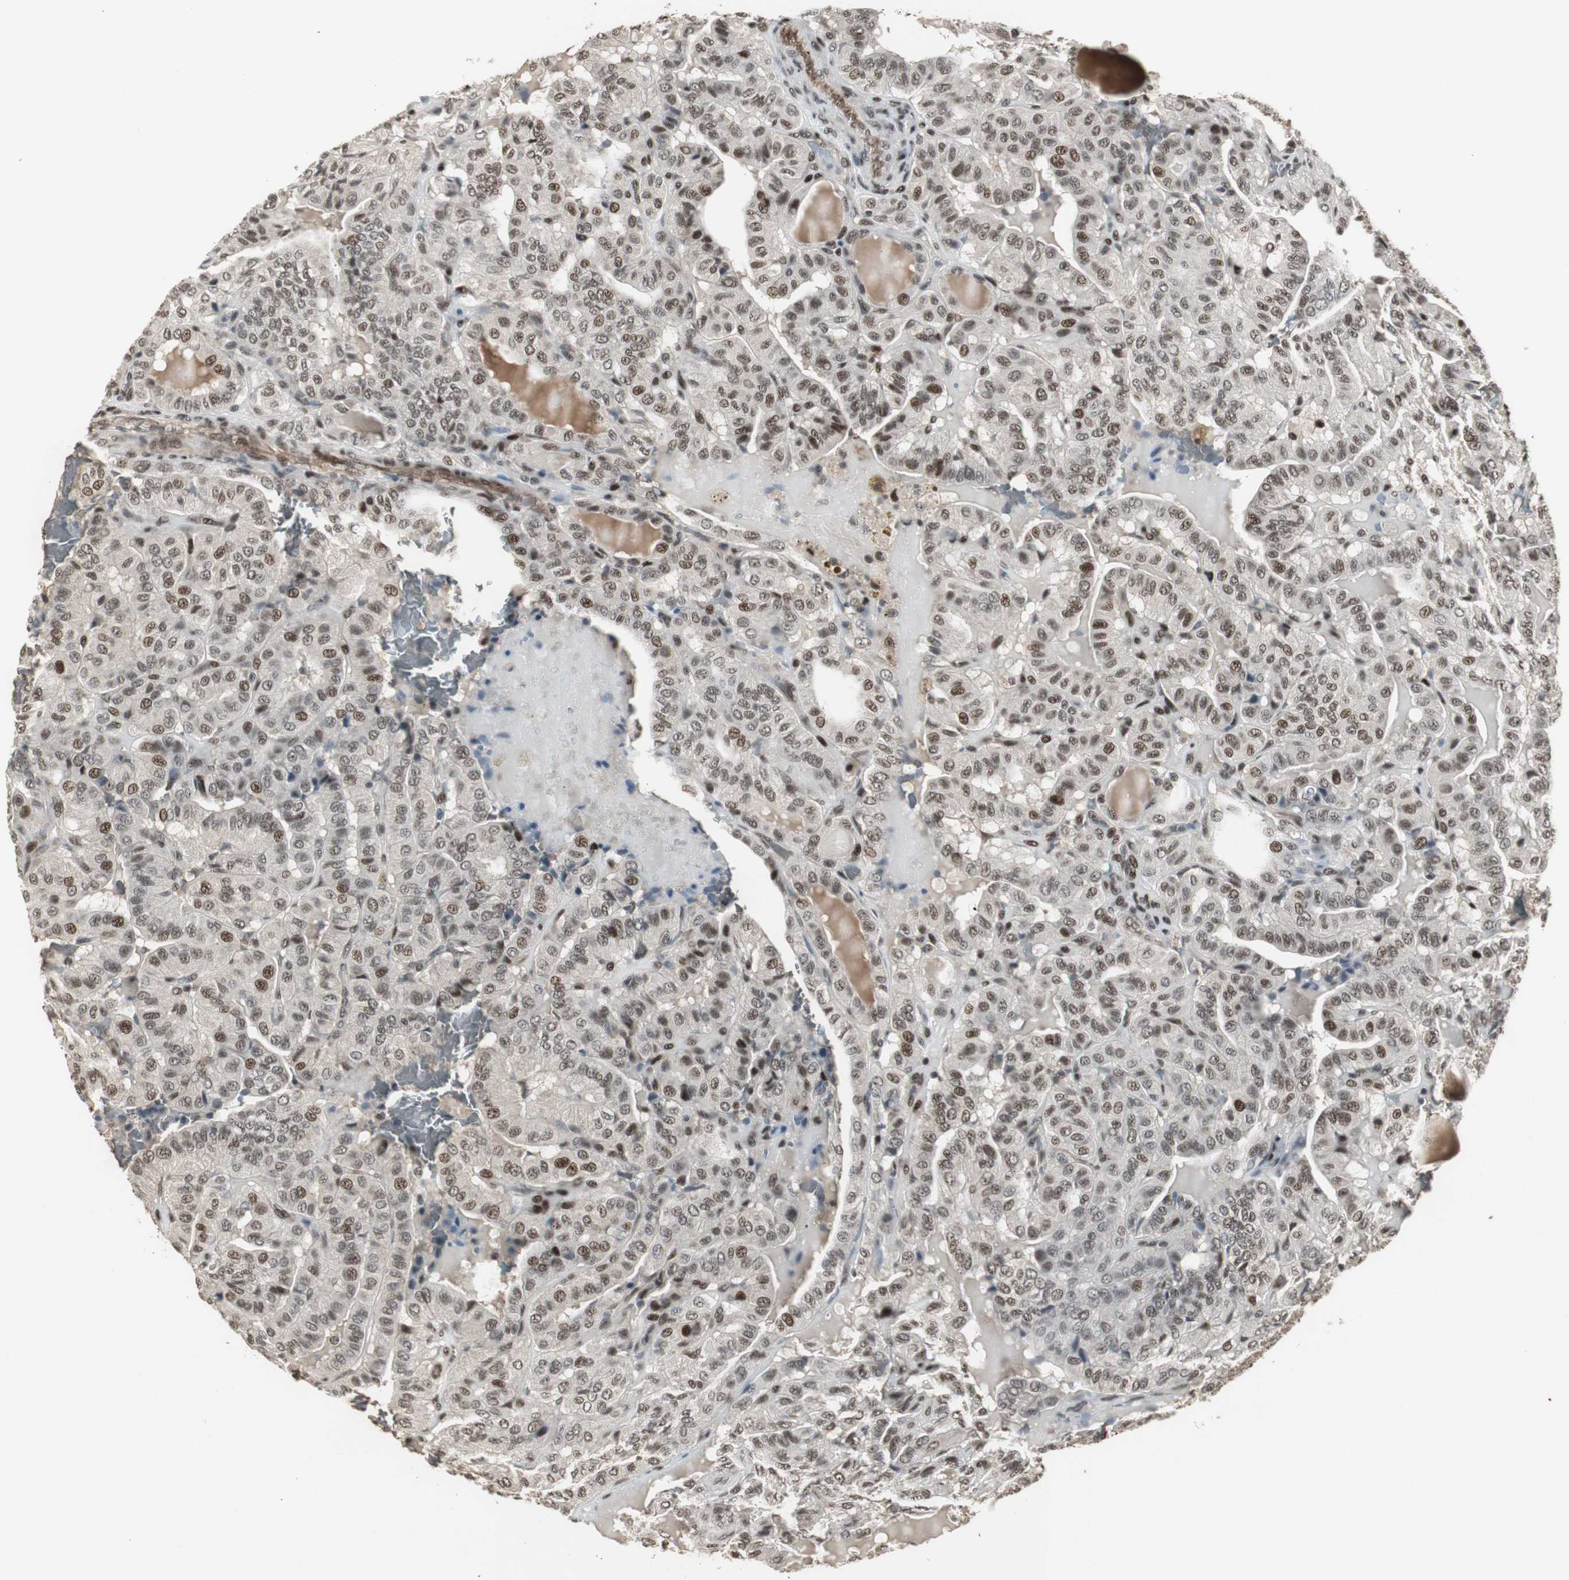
{"staining": {"intensity": "moderate", "quantity": ">75%", "location": "nuclear"}, "tissue": "thyroid cancer", "cell_type": "Tumor cells", "image_type": "cancer", "snomed": [{"axis": "morphology", "description": "Papillary adenocarcinoma, NOS"}, {"axis": "topography", "description": "Thyroid gland"}], "caption": "A histopathology image of thyroid cancer stained for a protein reveals moderate nuclear brown staining in tumor cells. (IHC, brightfield microscopy, high magnification).", "gene": "TAF5", "patient": {"sex": "male", "age": 77}}